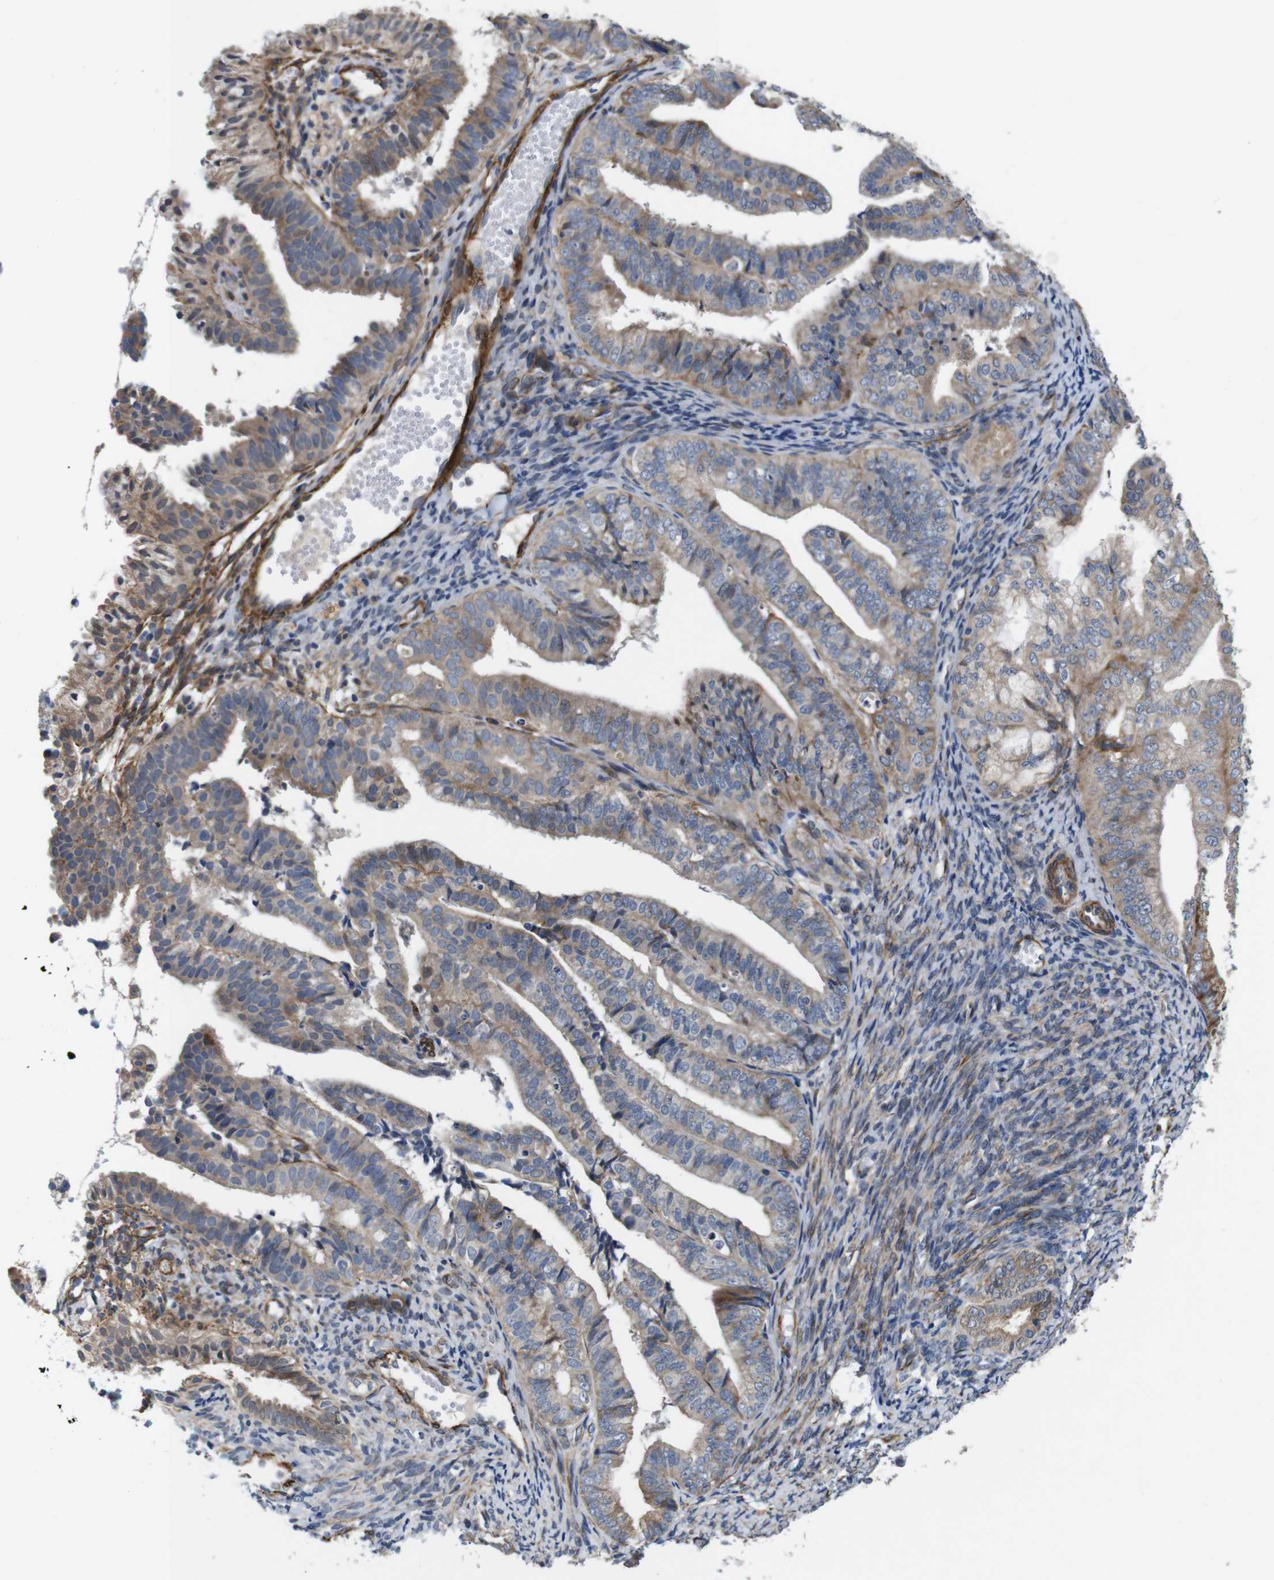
{"staining": {"intensity": "weak", "quantity": ">75%", "location": "cytoplasmic/membranous"}, "tissue": "endometrial cancer", "cell_type": "Tumor cells", "image_type": "cancer", "snomed": [{"axis": "morphology", "description": "Adenocarcinoma, NOS"}, {"axis": "topography", "description": "Endometrium"}], "caption": "Immunohistochemistry histopathology image of adenocarcinoma (endometrial) stained for a protein (brown), which demonstrates low levels of weak cytoplasmic/membranous expression in approximately >75% of tumor cells.", "gene": "GGT7", "patient": {"sex": "female", "age": 63}}